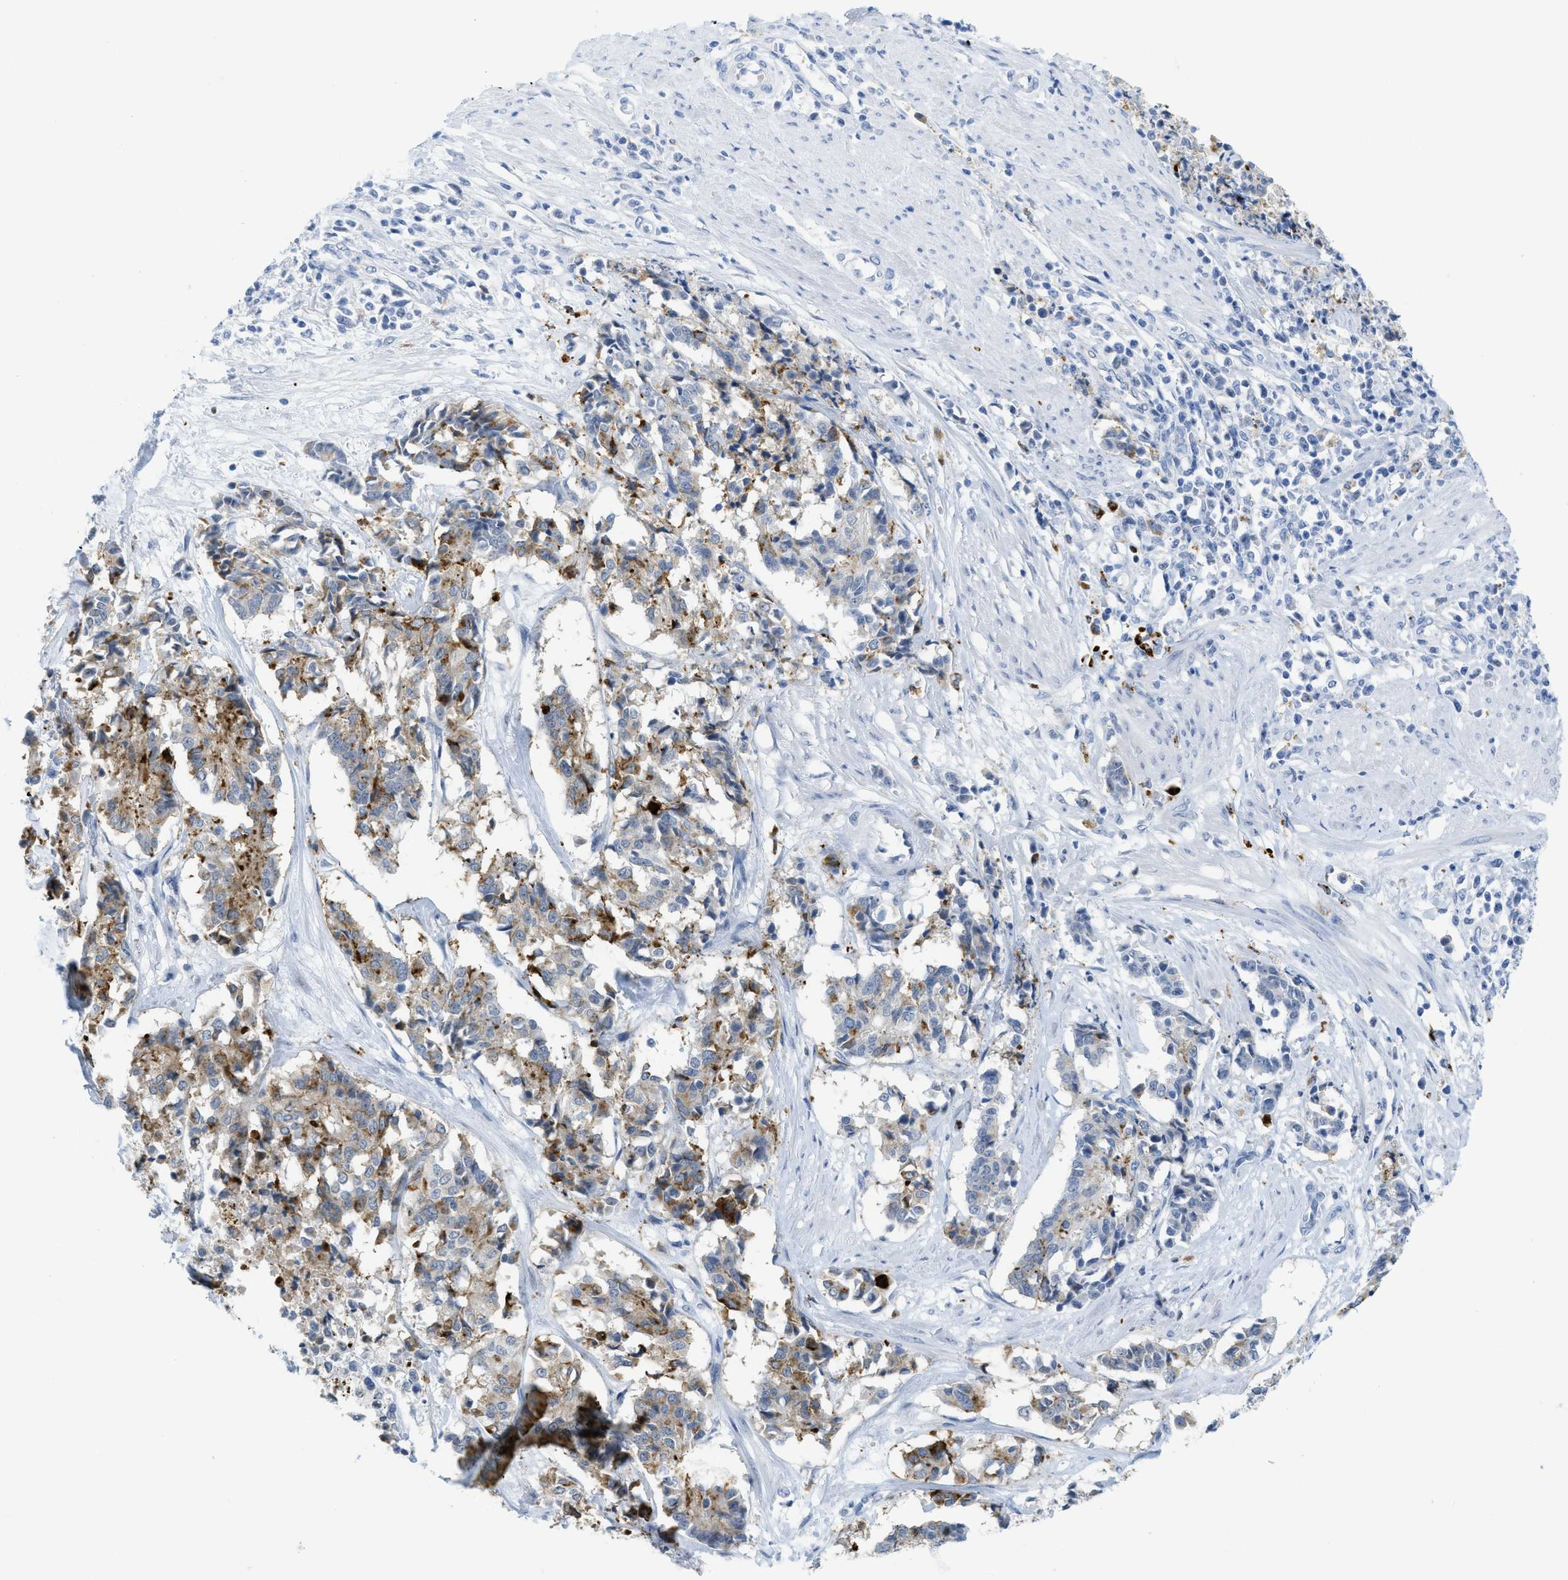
{"staining": {"intensity": "moderate", "quantity": ">75%", "location": "cytoplasmic/membranous"}, "tissue": "cervical cancer", "cell_type": "Tumor cells", "image_type": "cancer", "snomed": [{"axis": "morphology", "description": "Squamous cell carcinoma, NOS"}, {"axis": "topography", "description": "Cervix"}], "caption": "A photomicrograph showing moderate cytoplasmic/membranous staining in approximately >75% of tumor cells in cervical squamous cell carcinoma, as visualized by brown immunohistochemical staining.", "gene": "WDR4", "patient": {"sex": "female", "age": 35}}